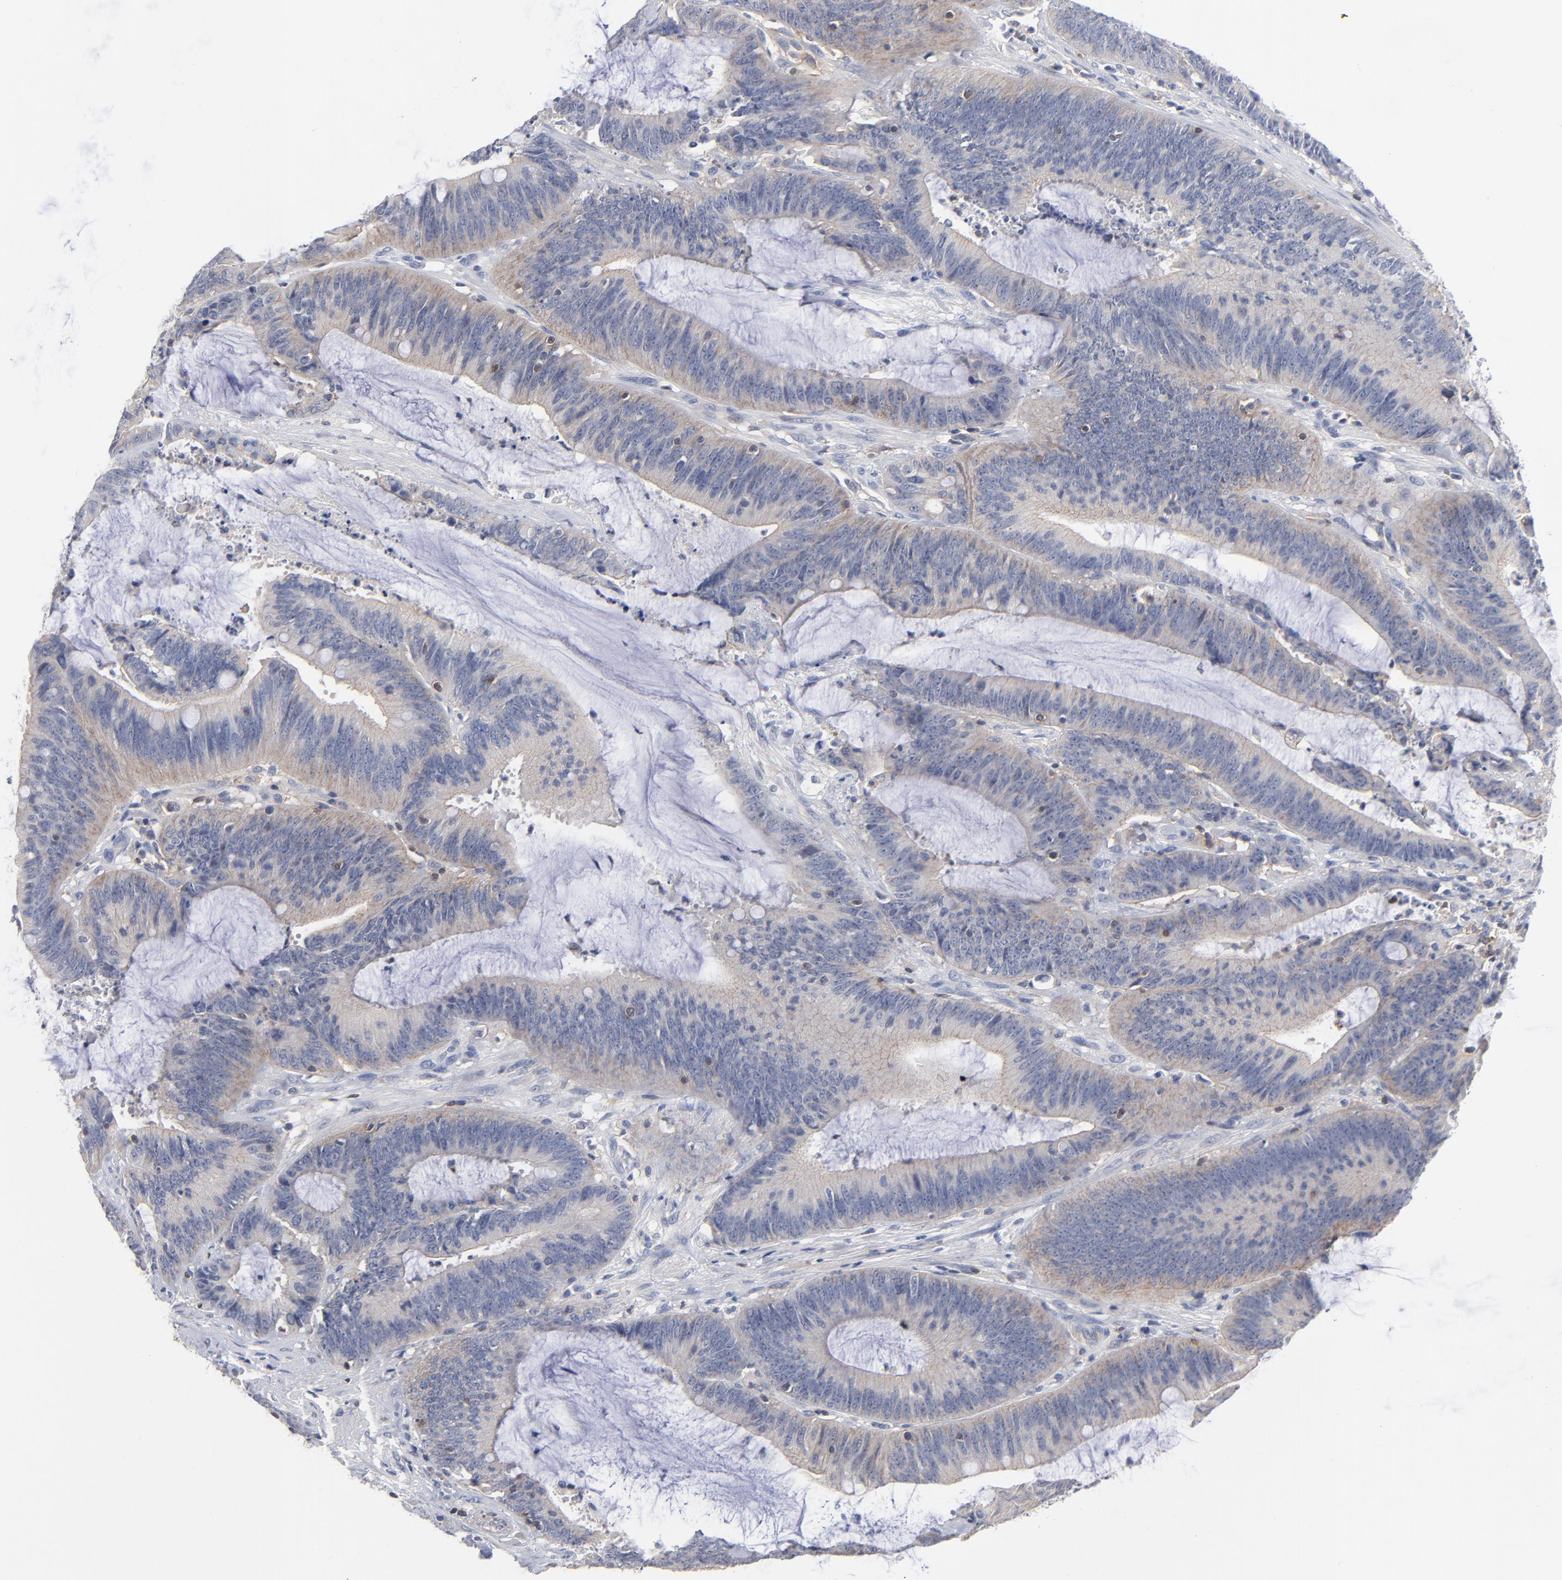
{"staining": {"intensity": "weak", "quantity": ">75%", "location": "cytoplasmic/membranous"}, "tissue": "colorectal cancer", "cell_type": "Tumor cells", "image_type": "cancer", "snomed": [{"axis": "morphology", "description": "Adenocarcinoma, NOS"}, {"axis": "topography", "description": "Rectum"}], "caption": "Colorectal cancer was stained to show a protein in brown. There is low levels of weak cytoplasmic/membranous staining in approximately >75% of tumor cells. (DAB IHC, brown staining for protein, blue staining for nuclei).", "gene": "PDLIM2", "patient": {"sex": "female", "age": 66}}